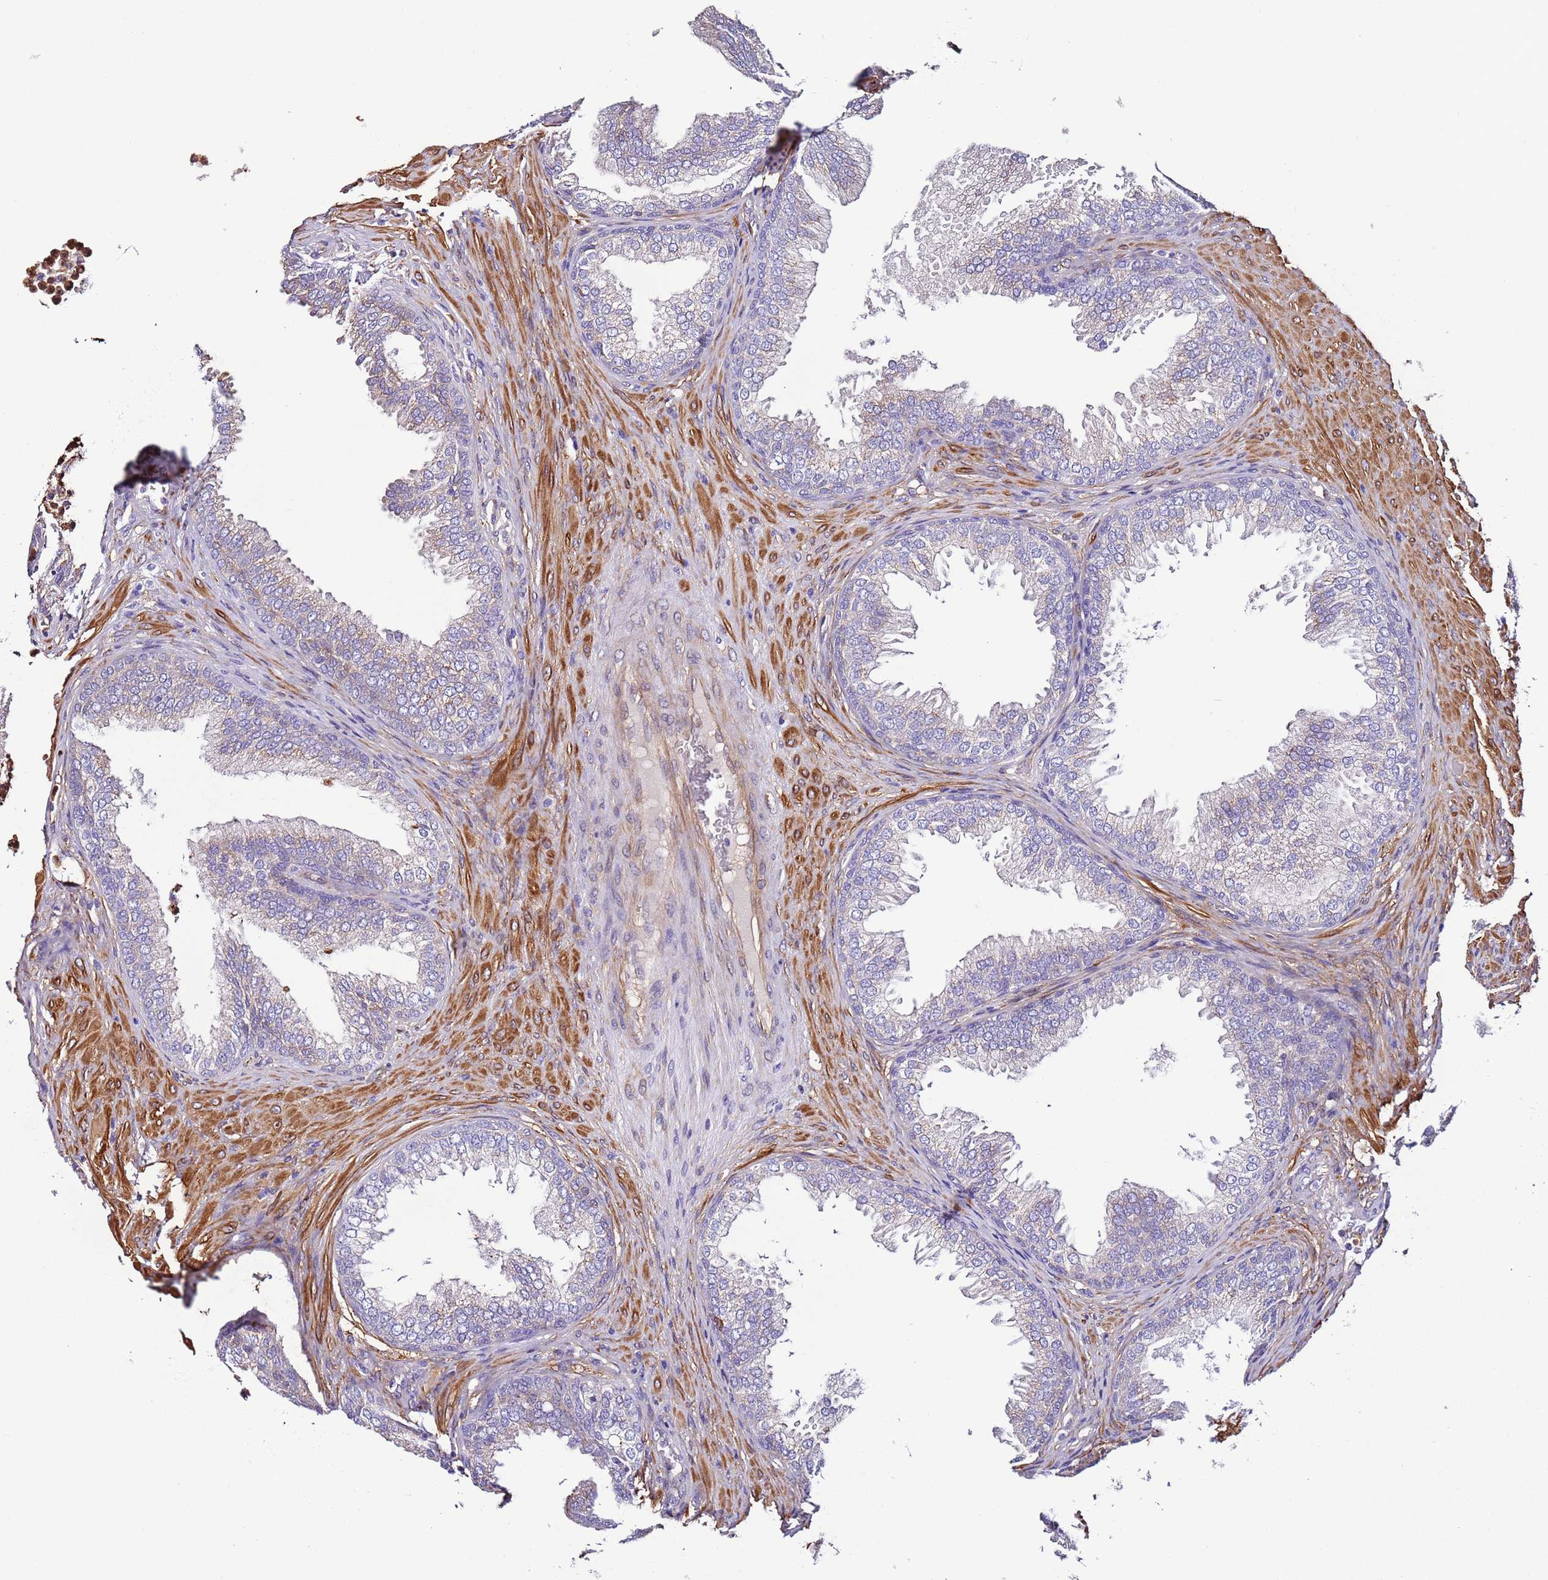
{"staining": {"intensity": "moderate", "quantity": "25%-75%", "location": "cytoplasmic/membranous"}, "tissue": "prostate", "cell_type": "Glandular cells", "image_type": "normal", "snomed": [{"axis": "morphology", "description": "Normal tissue, NOS"}, {"axis": "topography", "description": "Prostate"}], "caption": "Immunohistochemical staining of unremarkable human prostate demonstrates medium levels of moderate cytoplasmic/membranous staining in about 25%-75% of glandular cells. (Brightfield microscopy of DAB IHC at high magnification).", "gene": "FAM174C", "patient": {"sex": "male", "age": 76}}